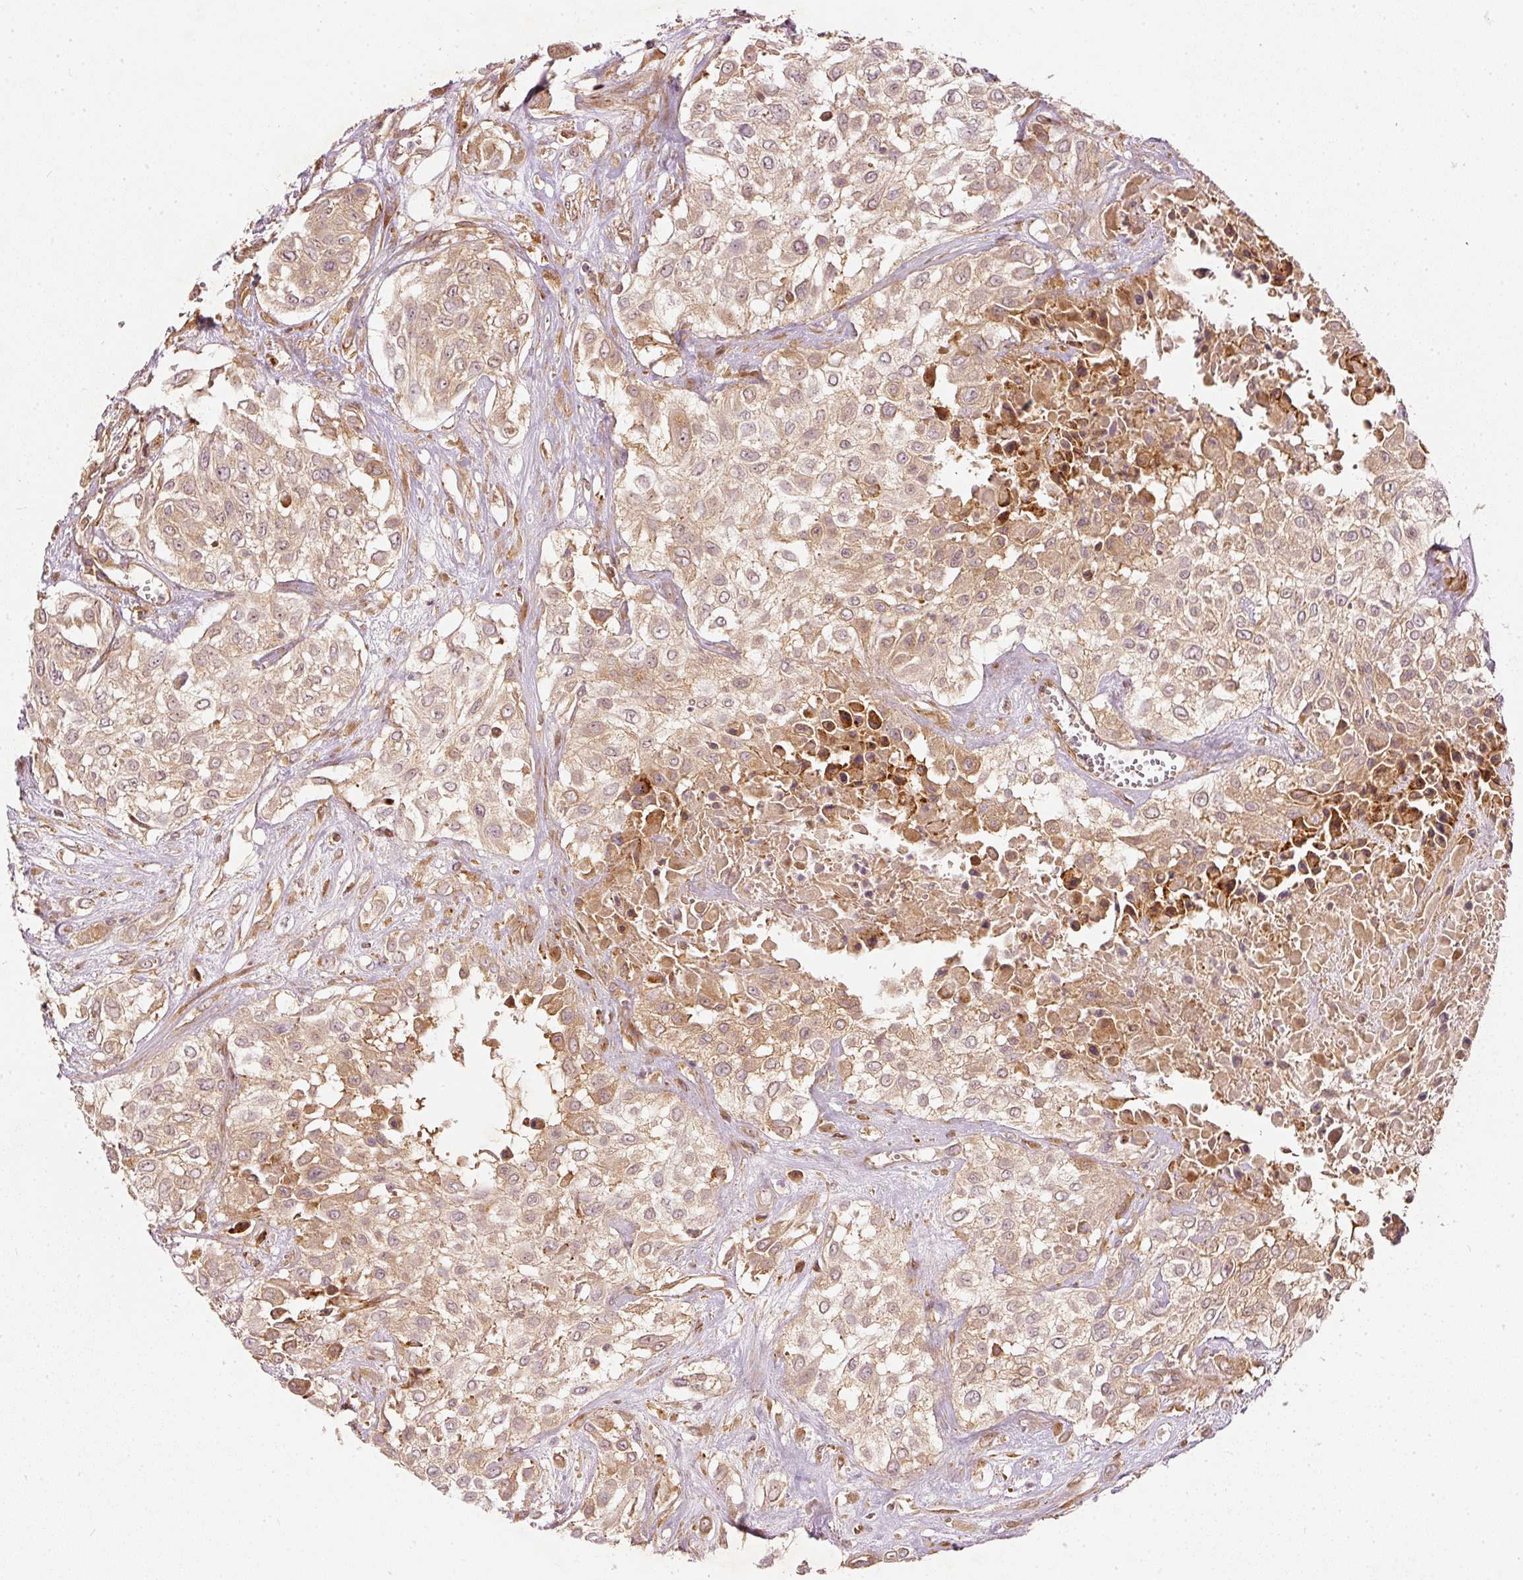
{"staining": {"intensity": "weak", "quantity": ">75%", "location": "cytoplasmic/membranous"}, "tissue": "urothelial cancer", "cell_type": "Tumor cells", "image_type": "cancer", "snomed": [{"axis": "morphology", "description": "Urothelial carcinoma, High grade"}, {"axis": "topography", "description": "Urinary bladder"}], "caption": "Human urothelial carcinoma (high-grade) stained with a protein marker shows weak staining in tumor cells.", "gene": "ZNF580", "patient": {"sex": "male", "age": 57}}